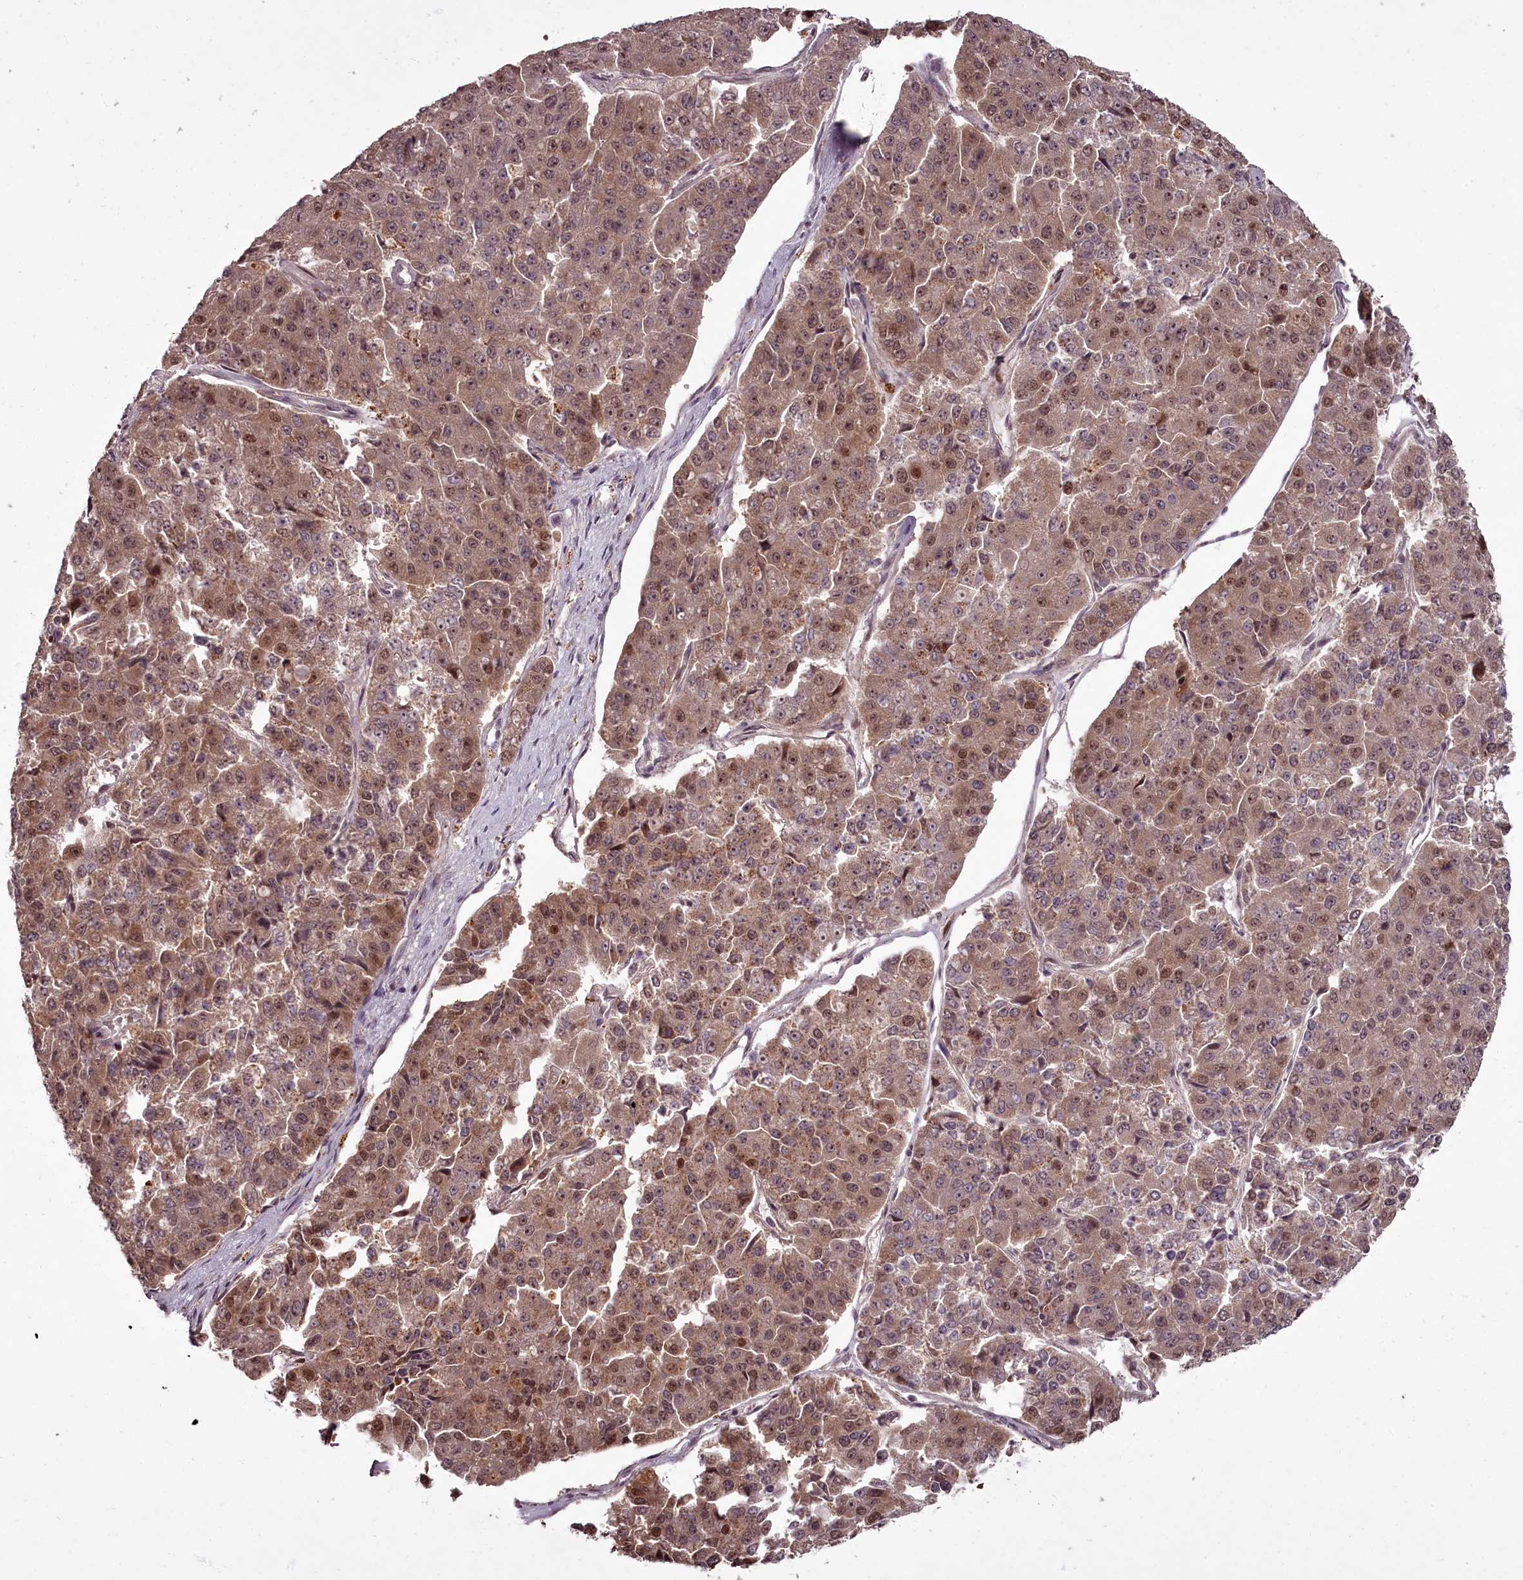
{"staining": {"intensity": "moderate", "quantity": ">75%", "location": "cytoplasmic/membranous,nuclear"}, "tissue": "pancreatic cancer", "cell_type": "Tumor cells", "image_type": "cancer", "snomed": [{"axis": "morphology", "description": "Adenocarcinoma, NOS"}, {"axis": "topography", "description": "Pancreas"}], "caption": "Pancreatic adenocarcinoma stained for a protein (brown) exhibits moderate cytoplasmic/membranous and nuclear positive staining in about >75% of tumor cells.", "gene": "PCBP2", "patient": {"sex": "male", "age": 50}}